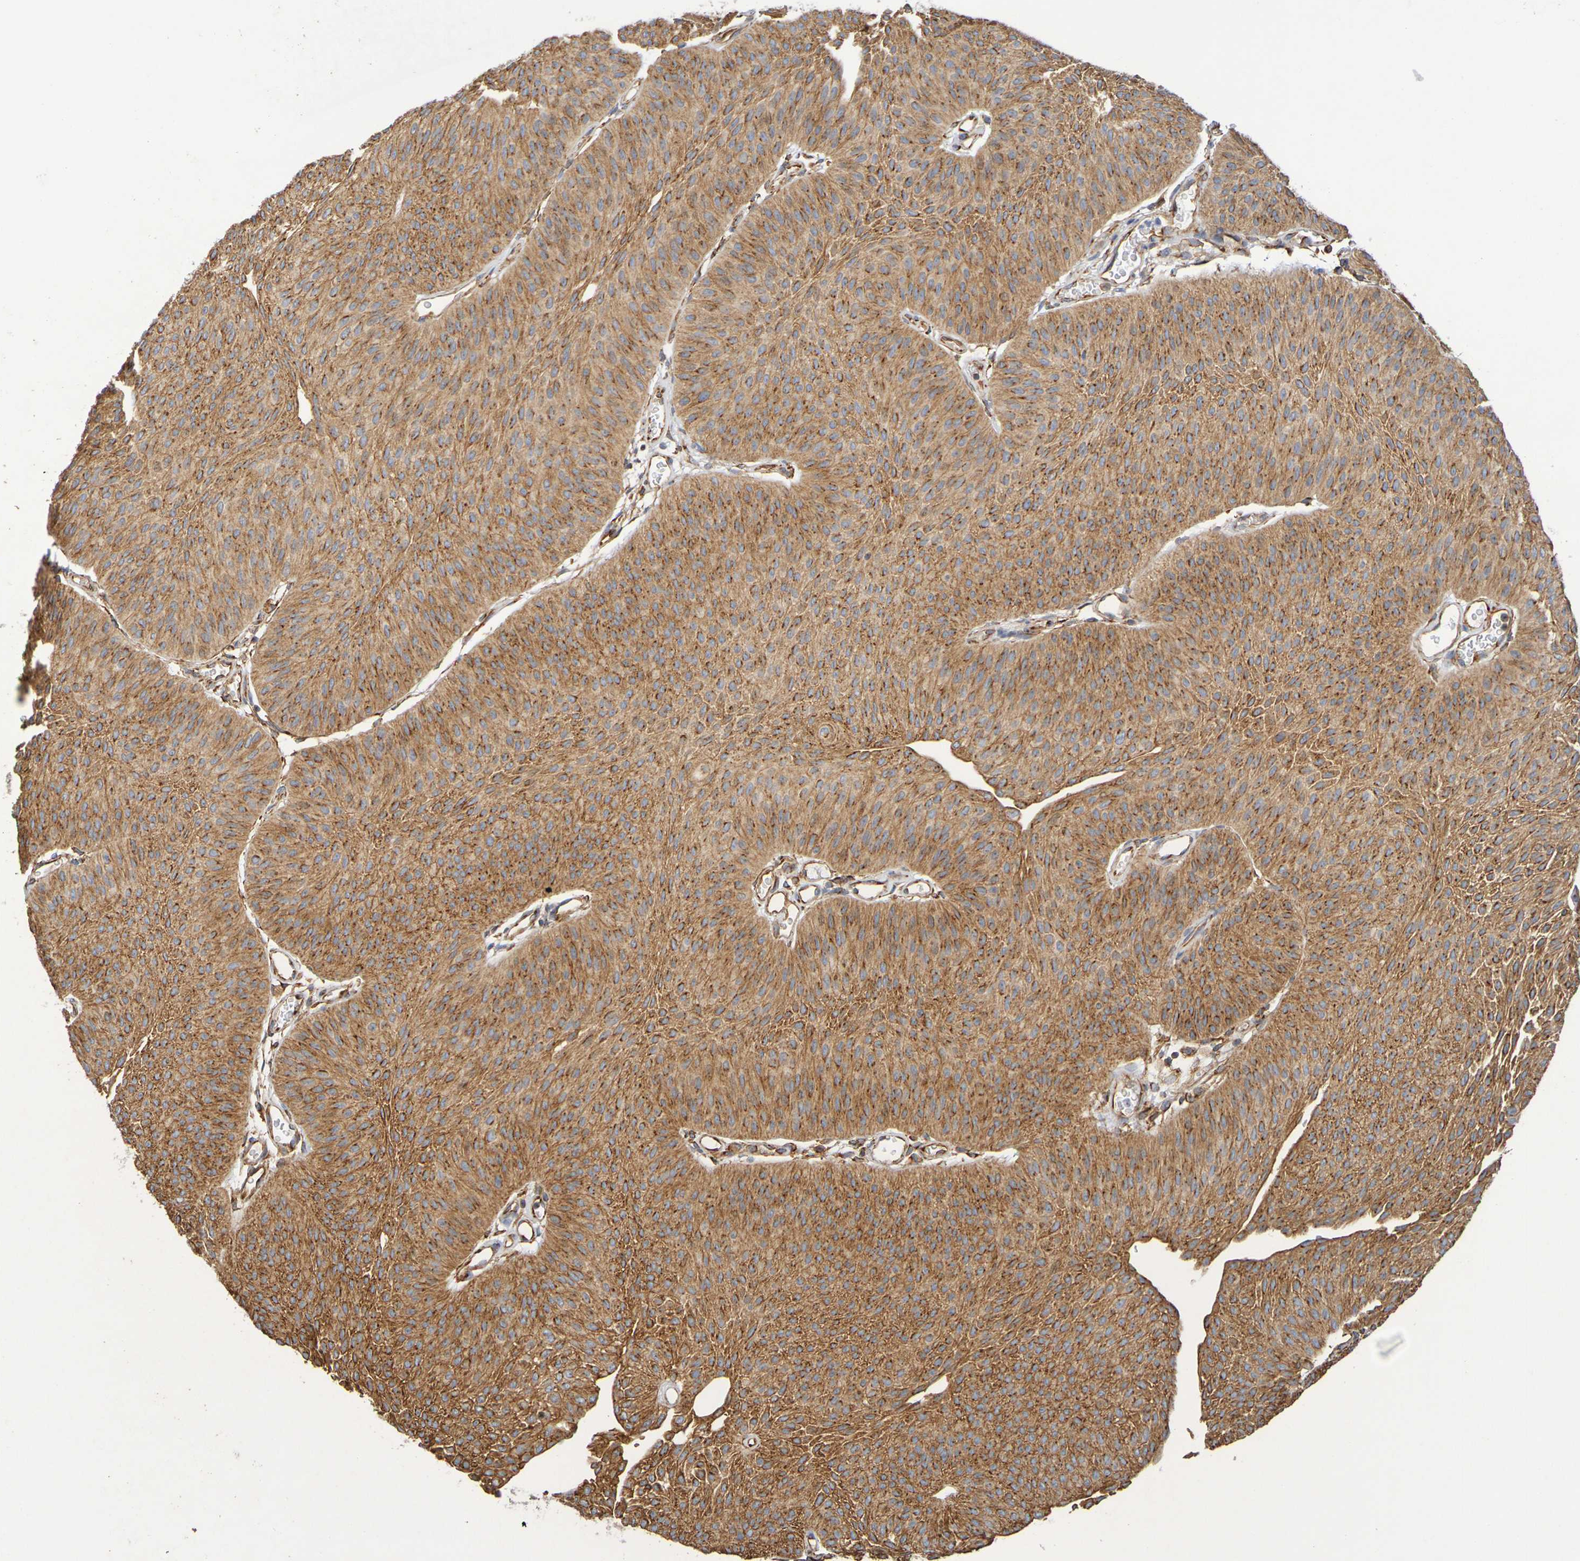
{"staining": {"intensity": "moderate", "quantity": ">75%", "location": "cytoplasmic/membranous"}, "tissue": "urothelial cancer", "cell_type": "Tumor cells", "image_type": "cancer", "snomed": [{"axis": "morphology", "description": "Urothelial carcinoma, Low grade"}, {"axis": "topography", "description": "Urinary bladder"}], "caption": "Immunohistochemistry (IHC) photomicrograph of neoplastic tissue: urothelial carcinoma (low-grade) stained using immunohistochemistry (IHC) shows medium levels of moderate protein expression localized specifically in the cytoplasmic/membranous of tumor cells, appearing as a cytoplasmic/membranous brown color.", "gene": "DCP2", "patient": {"sex": "female", "age": 60}}